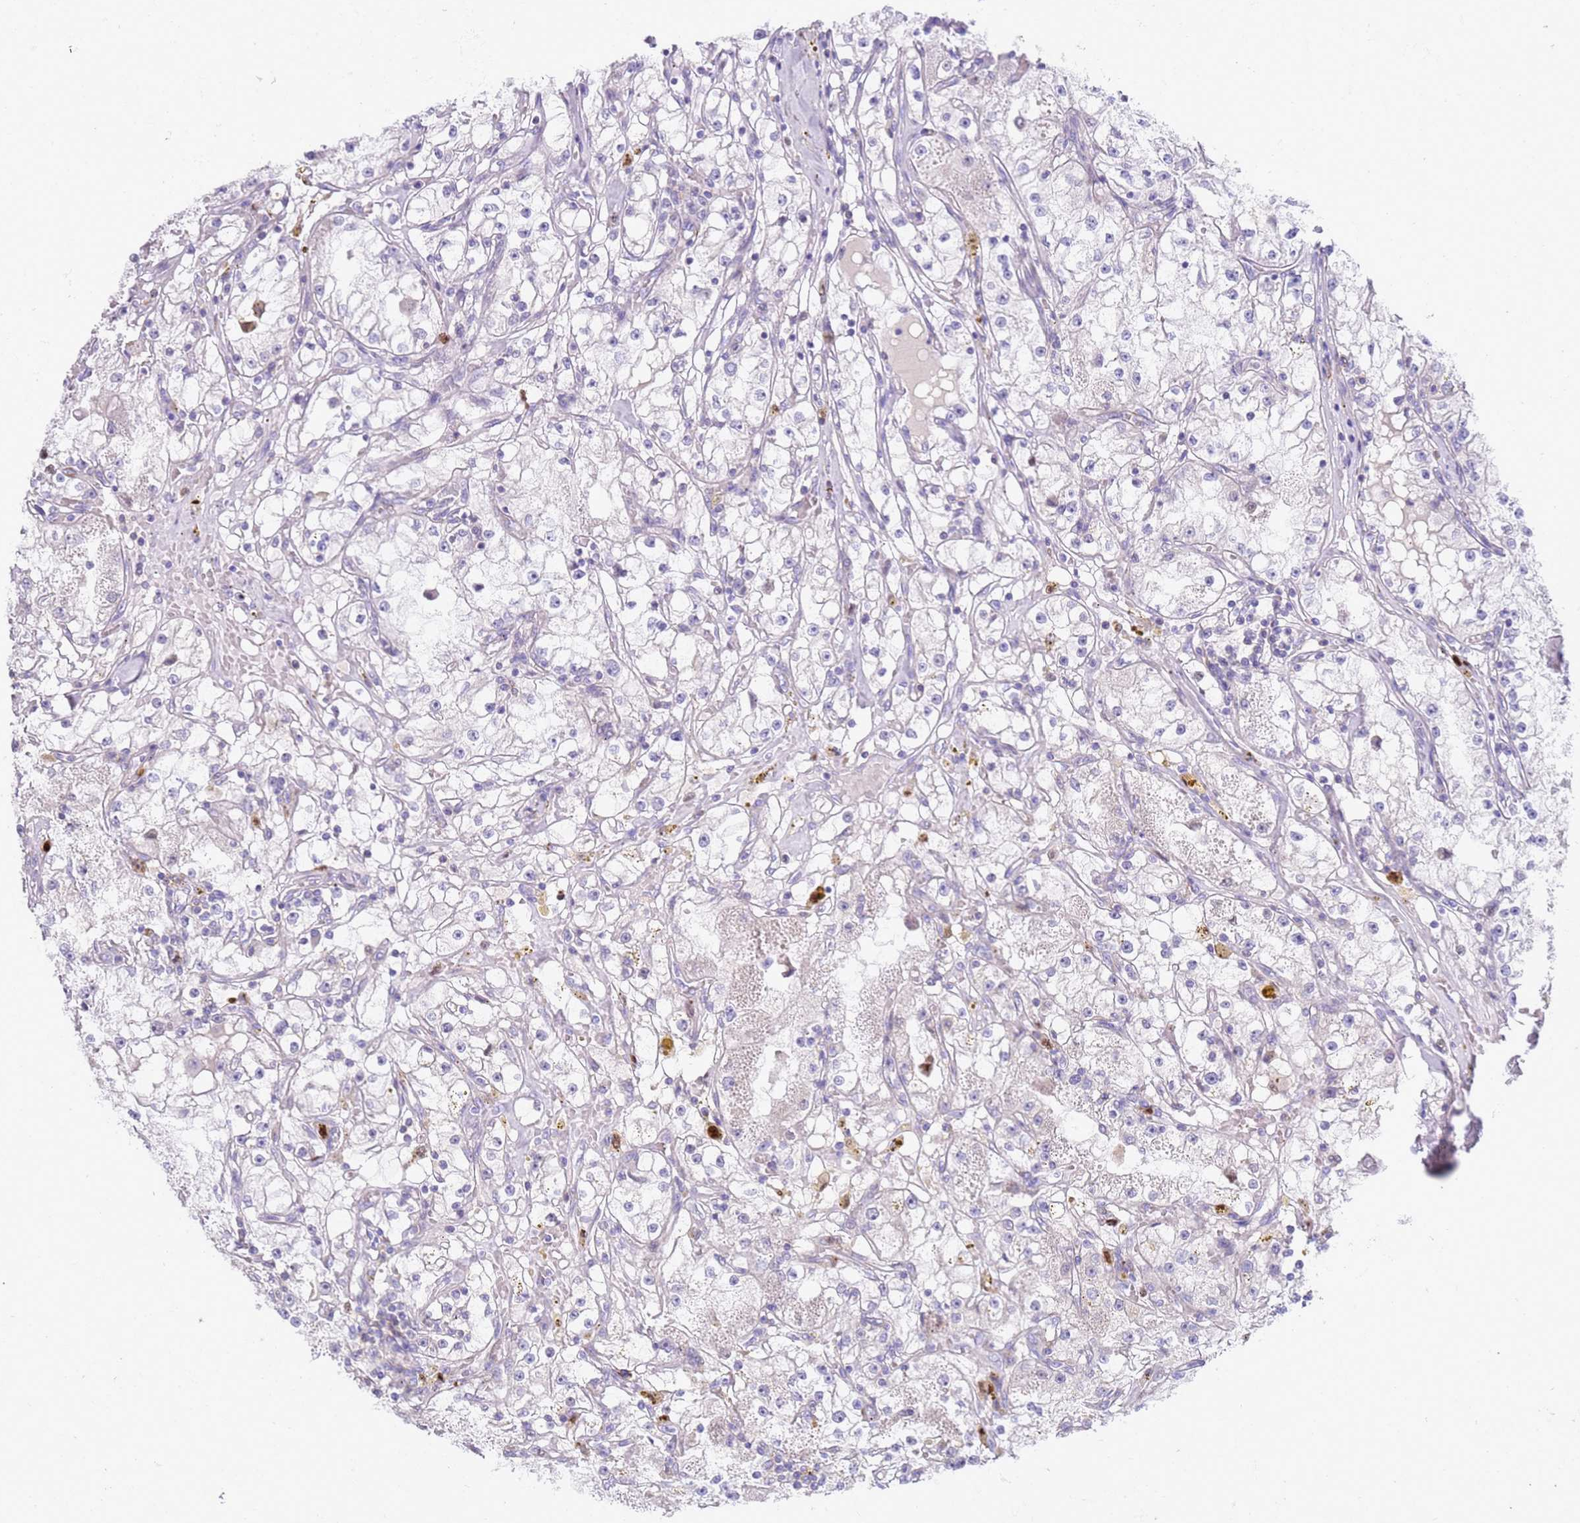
{"staining": {"intensity": "negative", "quantity": "none", "location": "none"}, "tissue": "renal cancer", "cell_type": "Tumor cells", "image_type": "cancer", "snomed": [{"axis": "morphology", "description": "Adenocarcinoma, NOS"}, {"axis": "topography", "description": "Kidney"}], "caption": "Immunohistochemistry (IHC) histopathology image of human renal cancer (adenocarcinoma) stained for a protein (brown), which reveals no positivity in tumor cells.", "gene": "STK25", "patient": {"sex": "male", "age": 56}}